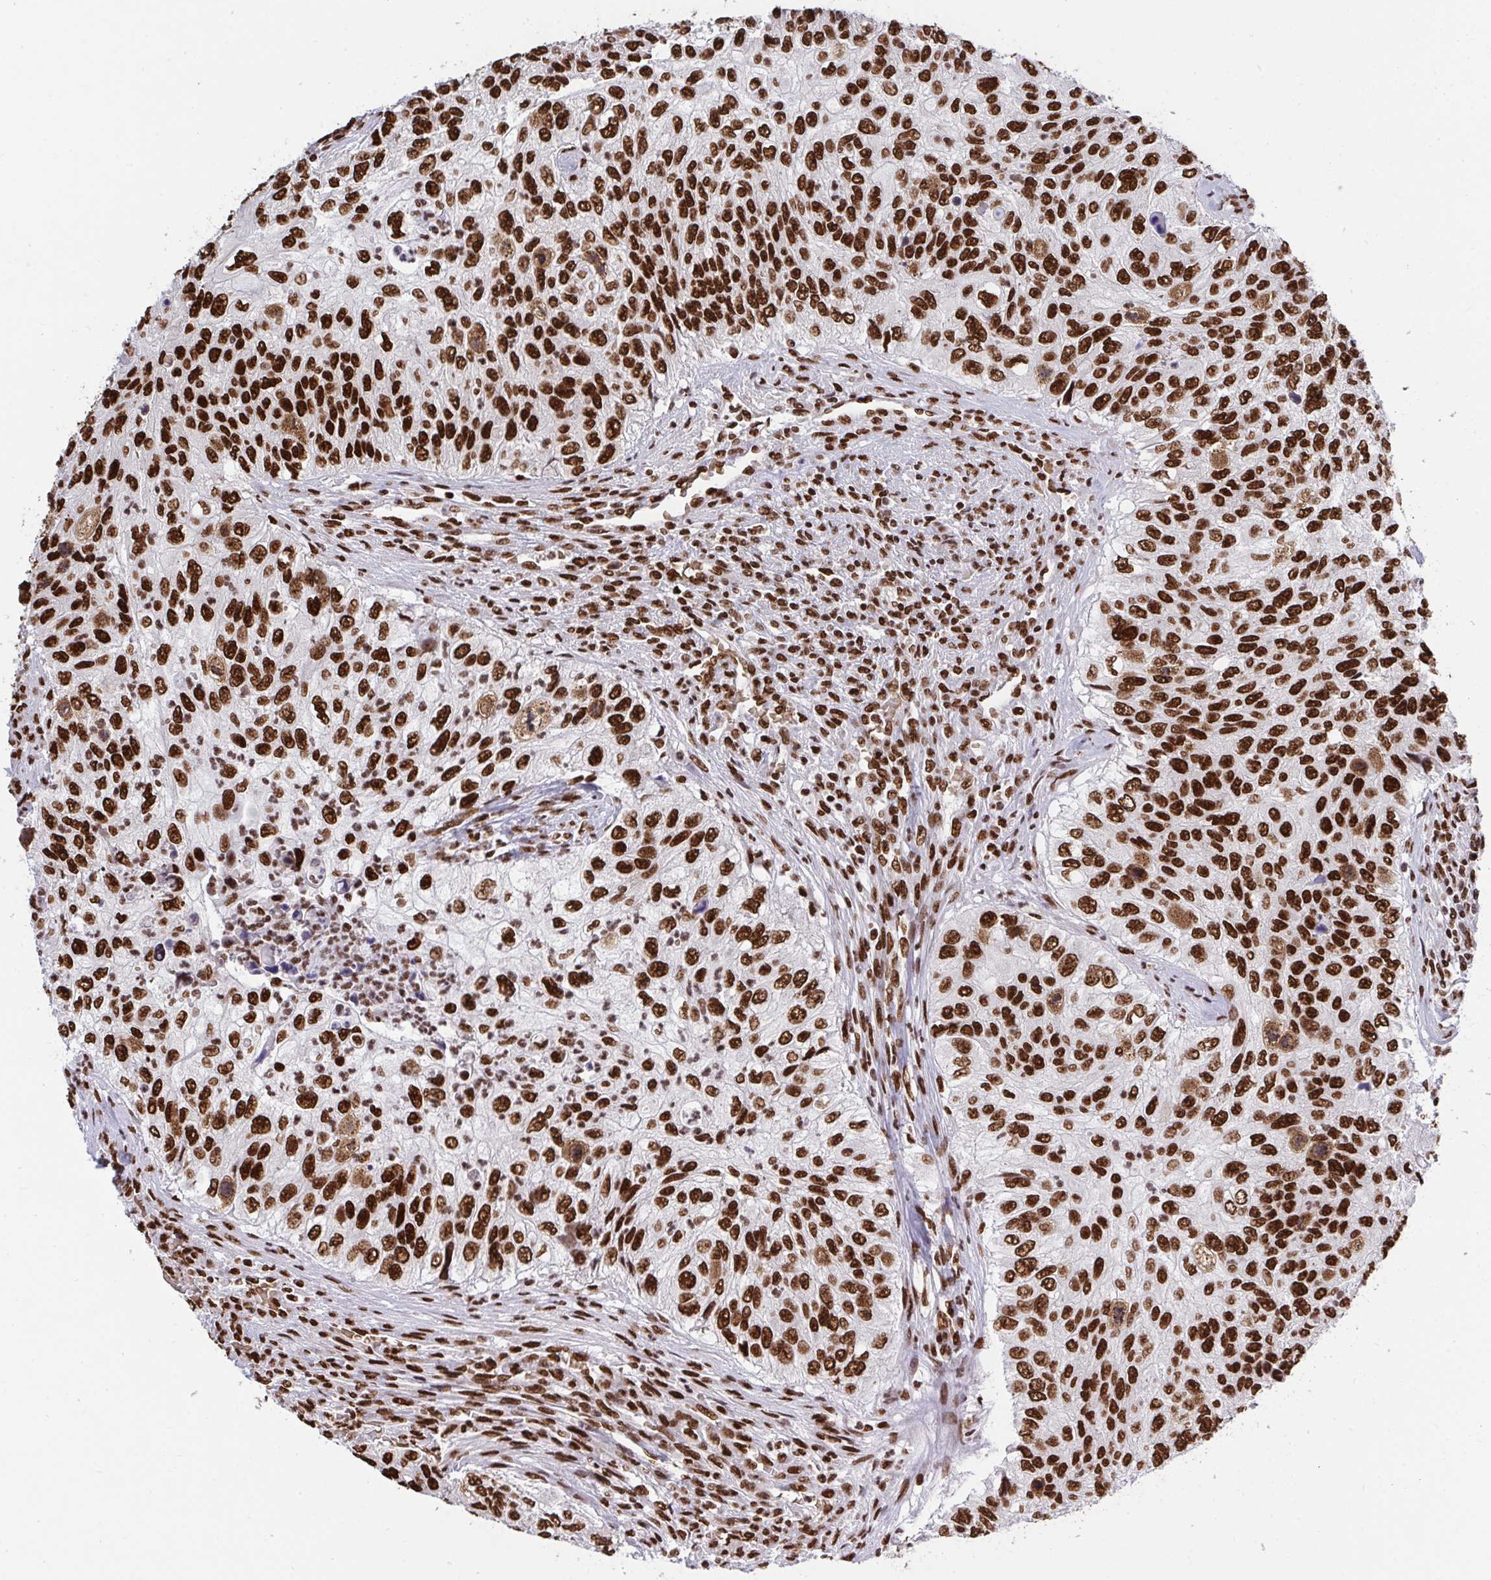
{"staining": {"intensity": "strong", "quantity": ">75%", "location": "nuclear"}, "tissue": "urothelial cancer", "cell_type": "Tumor cells", "image_type": "cancer", "snomed": [{"axis": "morphology", "description": "Urothelial carcinoma, High grade"}, {"axis": "topography", "description": "Urinary bladder"}], "caption": "Protein staining displays strong nuclear positivity in about >75% of tumor cells in urothelial cancer.", "gene": "HNRNPL", "patient": {"sex": "female", "age": 60}}